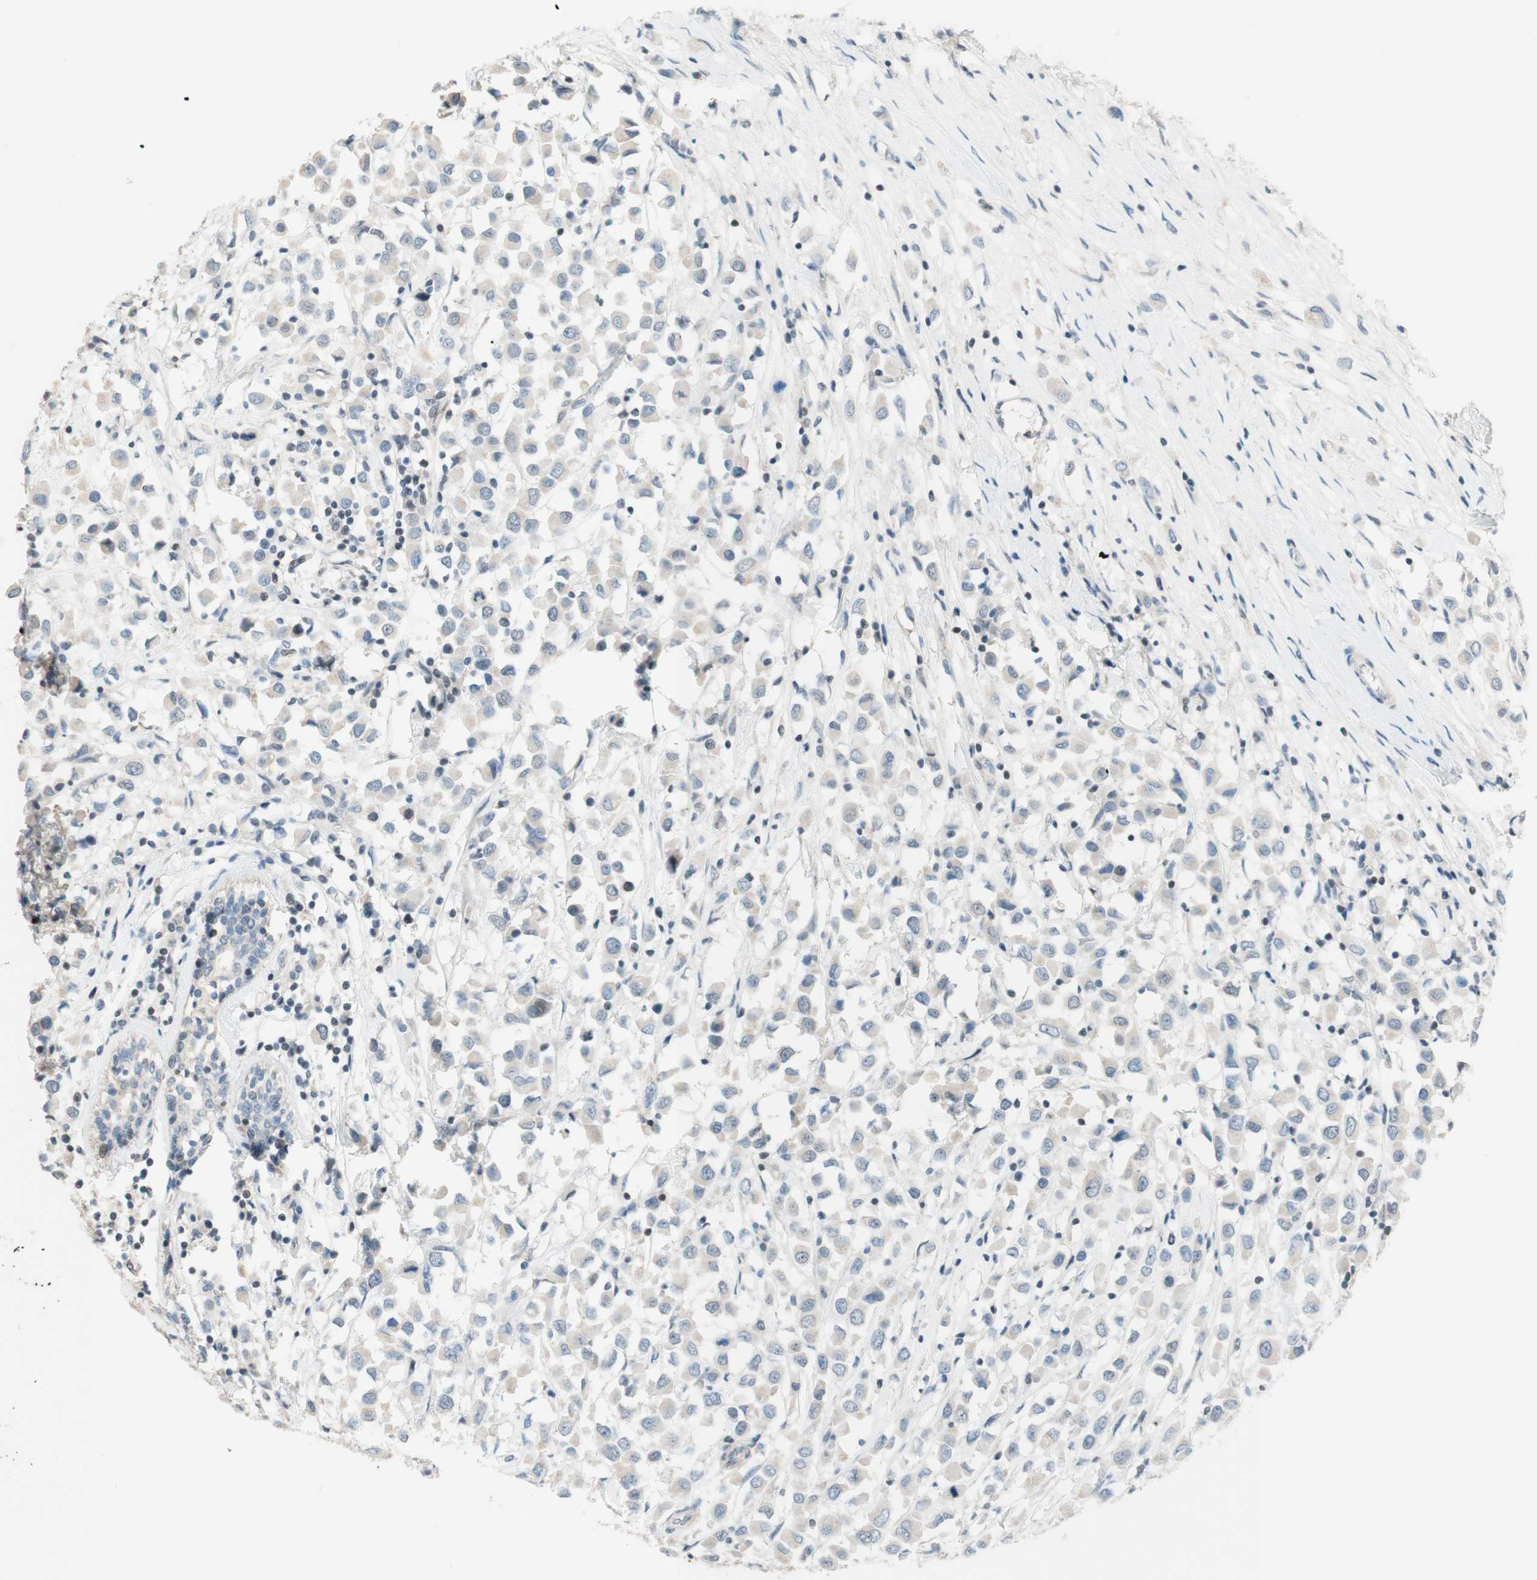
{"staining": {"intensity": "weak", "quantity": "<25%", "location": "cytoplasmic/membranous"}, "tissue": "breast cancer", "cell_type": "Tumor cells", "image_type": "cancer", "snomed": [{"axis": "morphology", "description": "Duct carcinoma"}, {"axis": "topography", "description": "Breast"}], "caption": "IHC histopathology image of neoplastic tissue: breast cancer (intraductal carcinoma) stained with DAB (3,3'-diaminobenzidine) reveals no significant protein expression in tumor cells. (Brightfield microscopy of DAB IHC at high magnification).", "gene": "JPH1", "patient": {"sex": "female", "age": 61}}